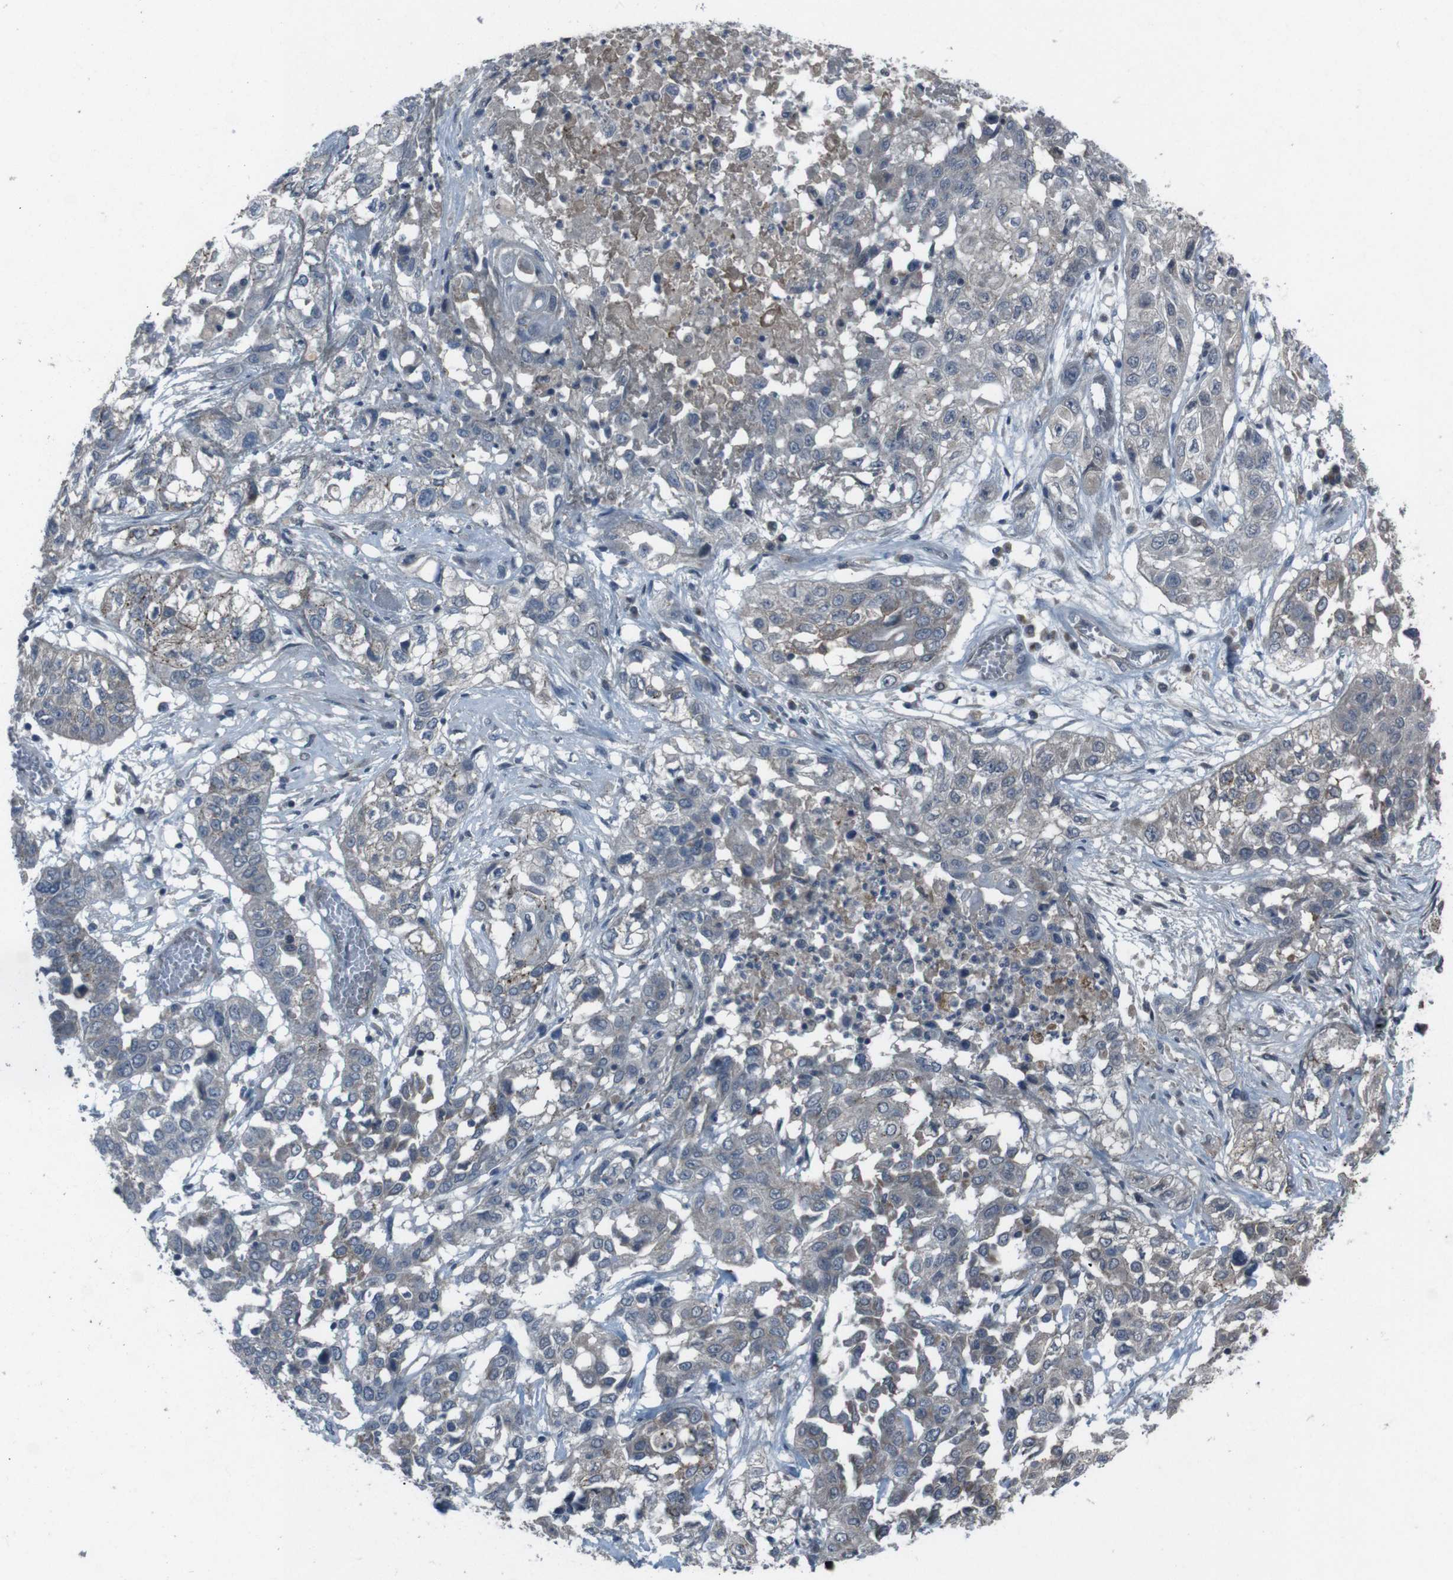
{"staining": {"intensity": "weak", "quantity": "25%-75%", "location": "cytoplasmic/membranous"}, "tissue": "lung cancer", "cell_type": "Tumor cells", "image_type": "cancer", "snomed": [{"axis": "morphology", "description": "Squamous cell carcinoma, NOS"}, {"axis": "topography", "description": "Lung"}], "caption": "Lung cancer tissue demonstrates weak cytoplasmic/membranous positivity in approximately 25%-75% of tumor cells, visualized by immunohistochemistry.", "gene": "EFNA5", "patient": {"sex": "male", "age": 71}}